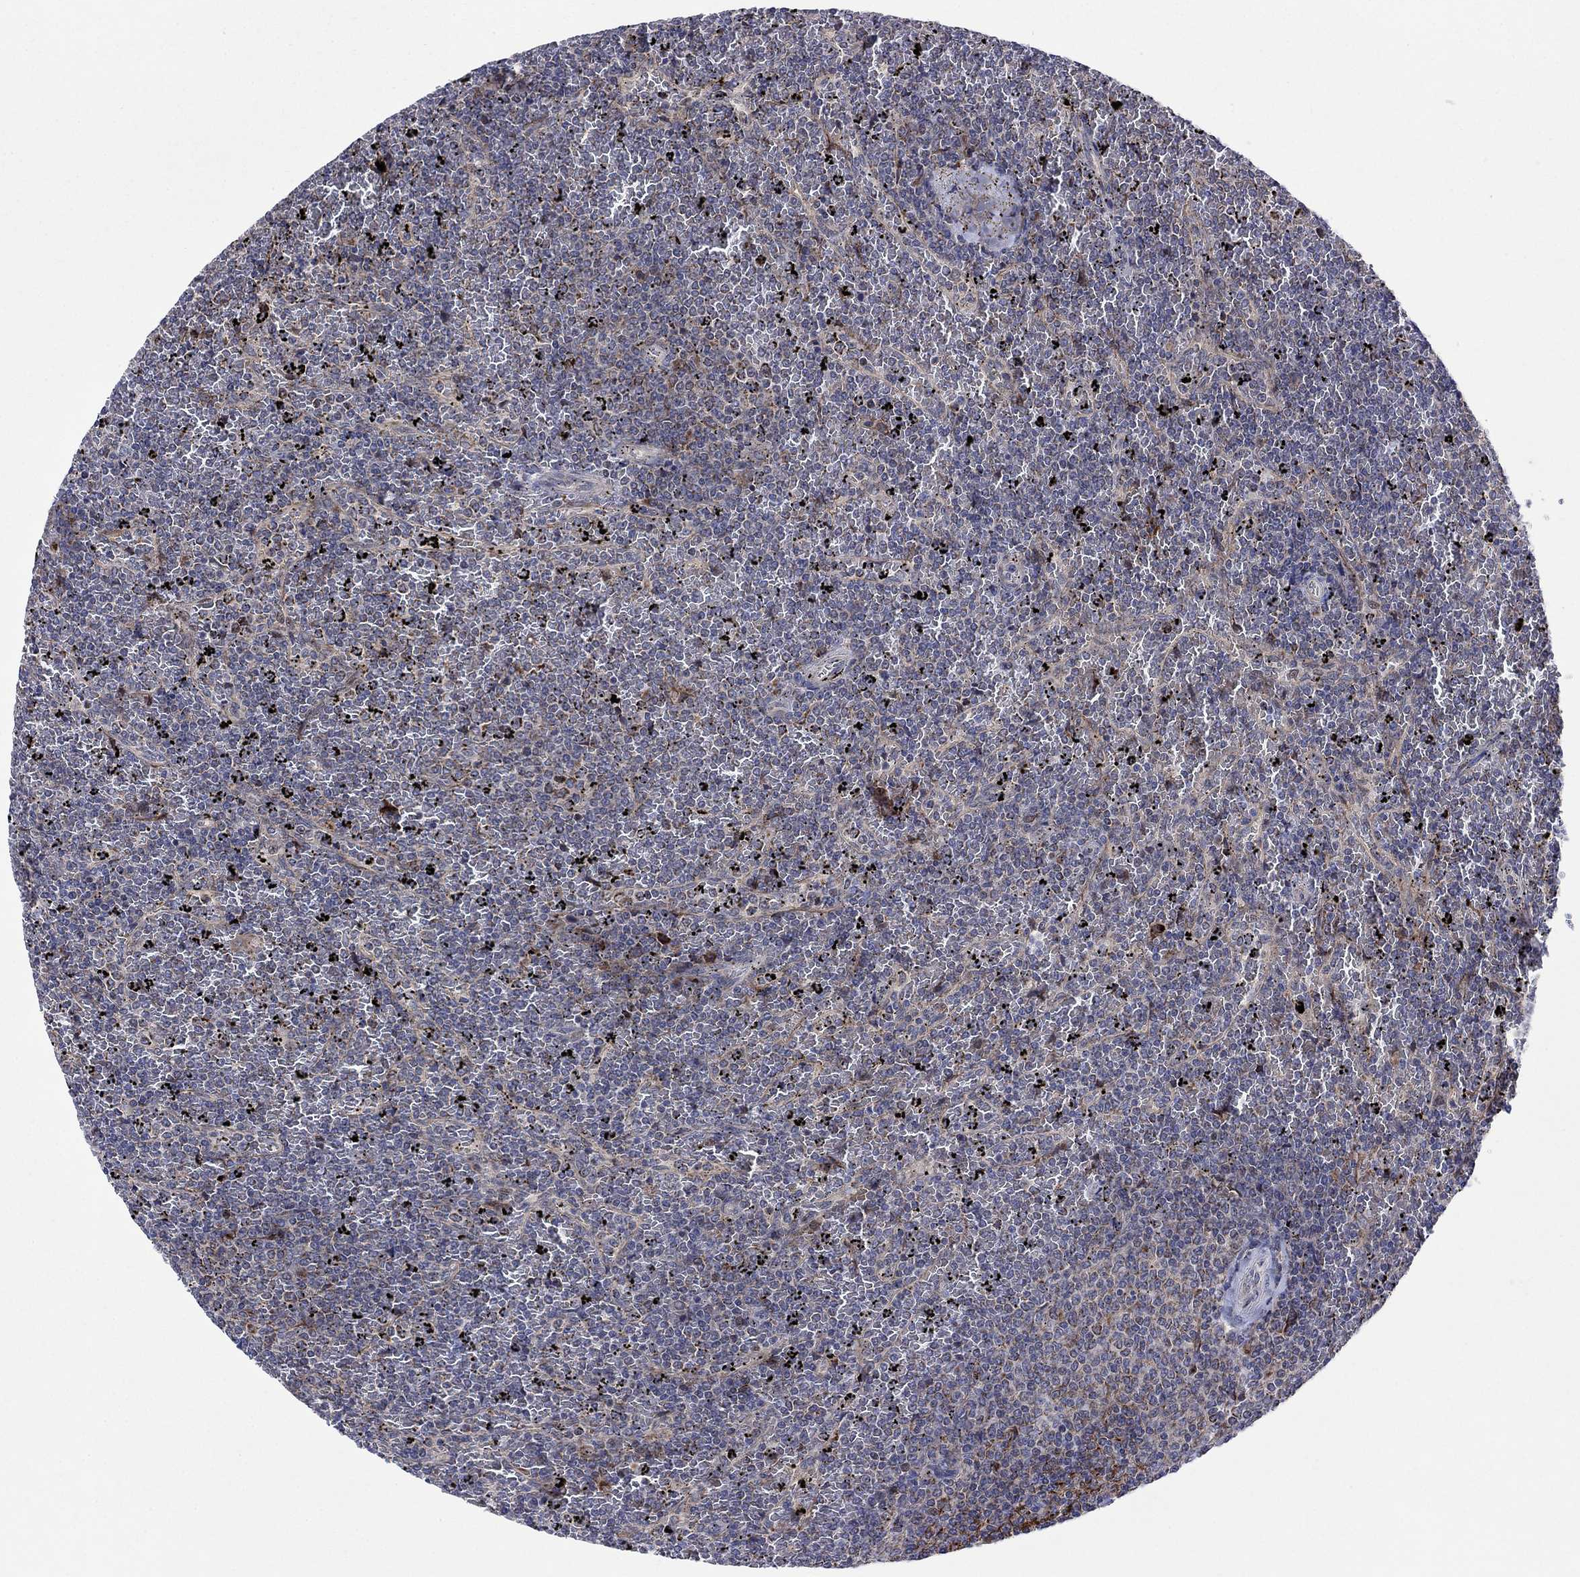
{"staining": {"intensity": "negative", "quantity": "none", "location": "none"}, "tissue": "lymphoma", "cell_type": "Tumor cells", "image_type": "cancer", "snomed": [{"axis": "morphology", "description": "Malignant lymphoma, non-Hodgkin's type, Low grade"}, {"axis": "topography", "description": "Spleen"}], "caption": "Protein analysis of malignant lymphoma, non-Hodgkin's type (low-grade) exhibits no significant expression in tumor cells.", "gene": "SLC35F2", "patient": {"sex": "female", "age": 77}}